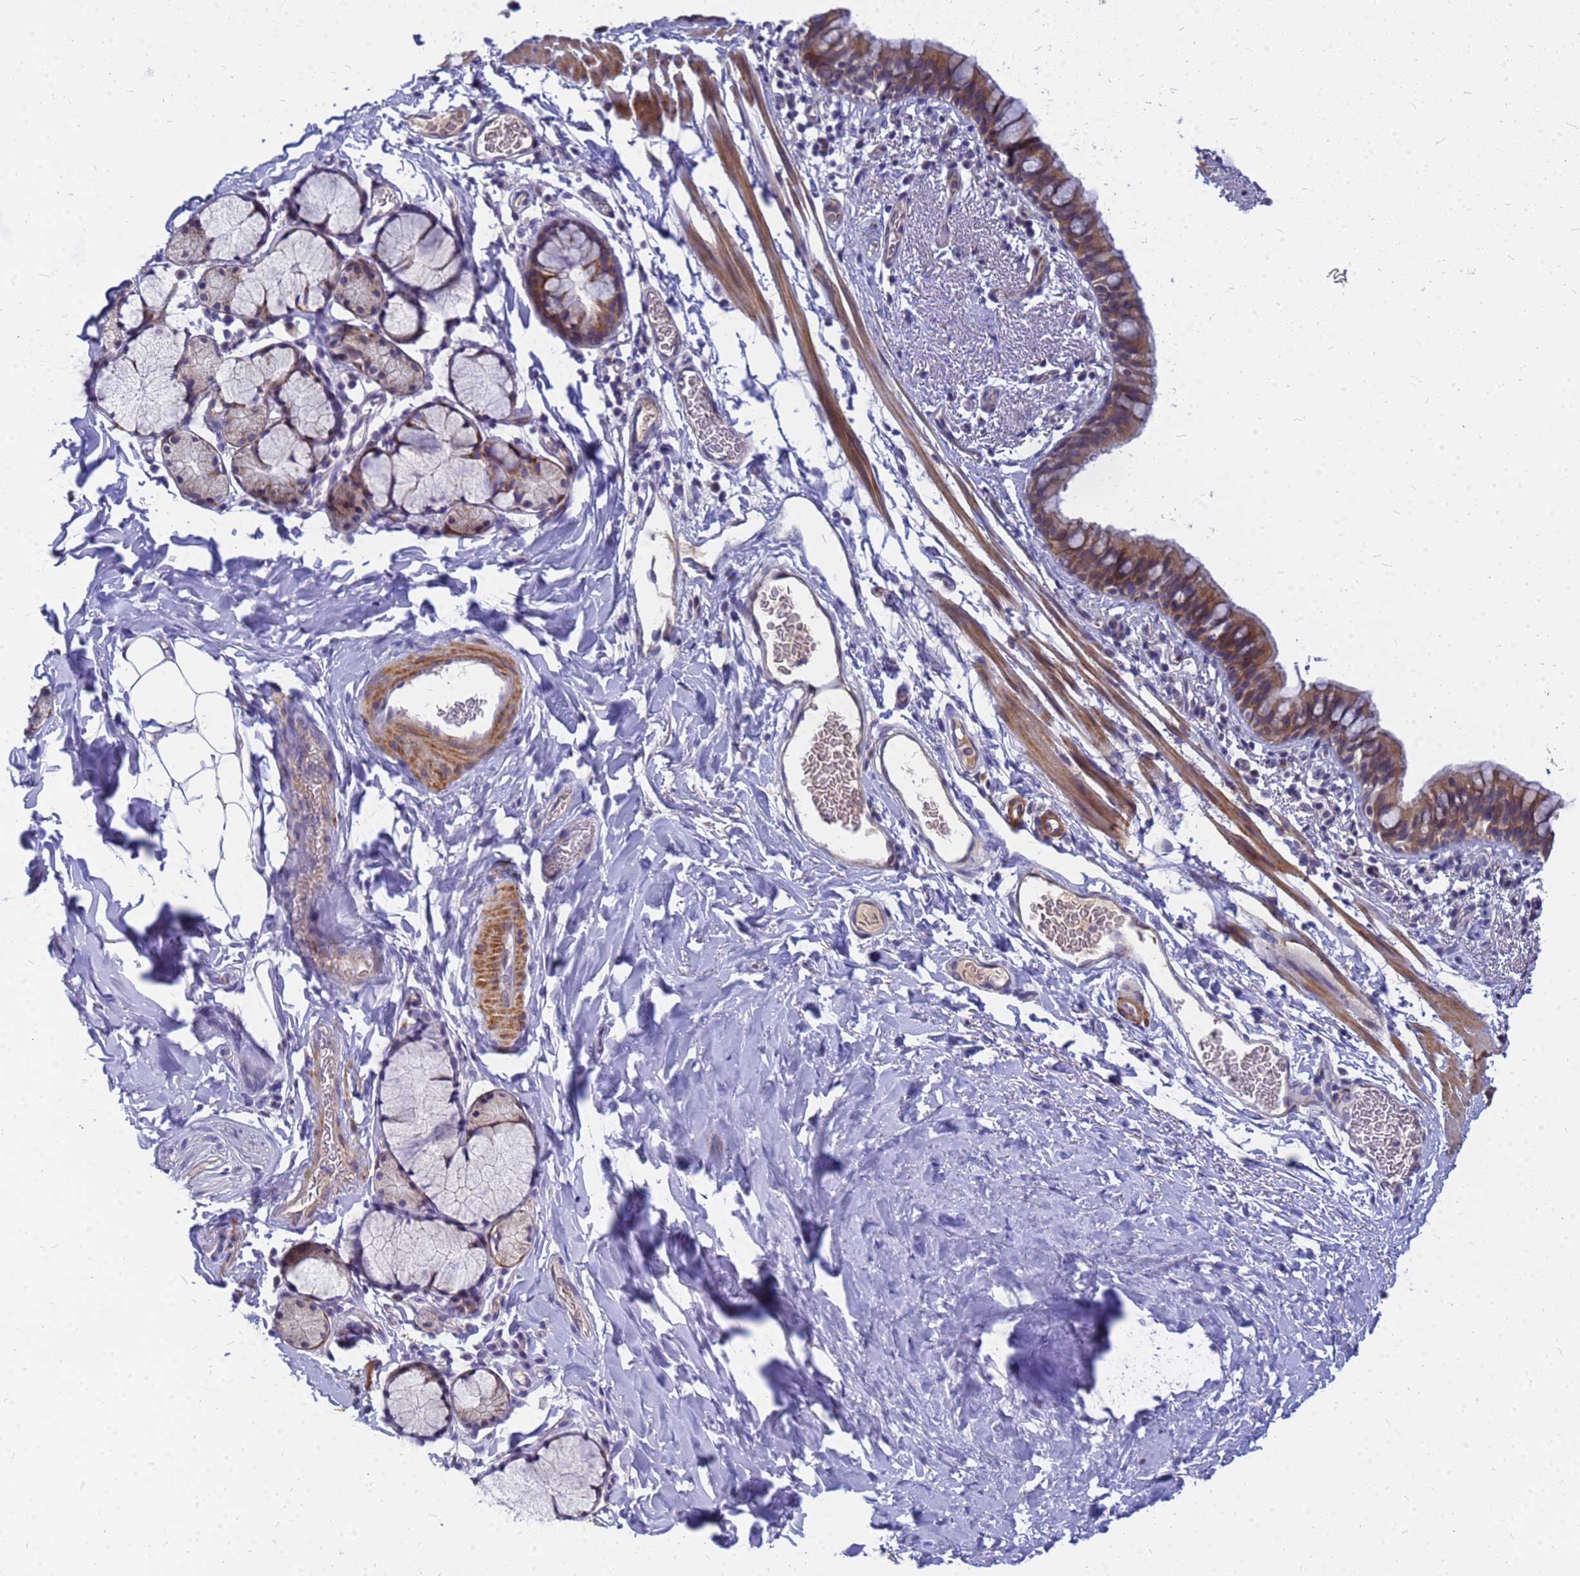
{"staining": {"intensity": "moderate", "quantity": ">75%", "location": "cytoplasmic/membranous"}, "tissue": "bronchus", "cell_type": "Respiratory epithelial cells", "image_type": "normal", "snomed": [{"axis": "morphology", "description": "Normal tissue, NOS"}, {"axis": "topography", "description": "Cartilage tissue"}, {"axis": "topography", "description": "Bronchus"}], "caption": "Protein expression analysis of benign bronchus shows moderate cytoplasmic/membranous expression in approximately >75% of respiratory epithelial cells. The staining was performed using DAB, with brown indicating positive protein expression. Nuclei are stained blue with hematoxylin.", "gene": "SRGAP3", "patient": {"sex": "female", "age": 36}}